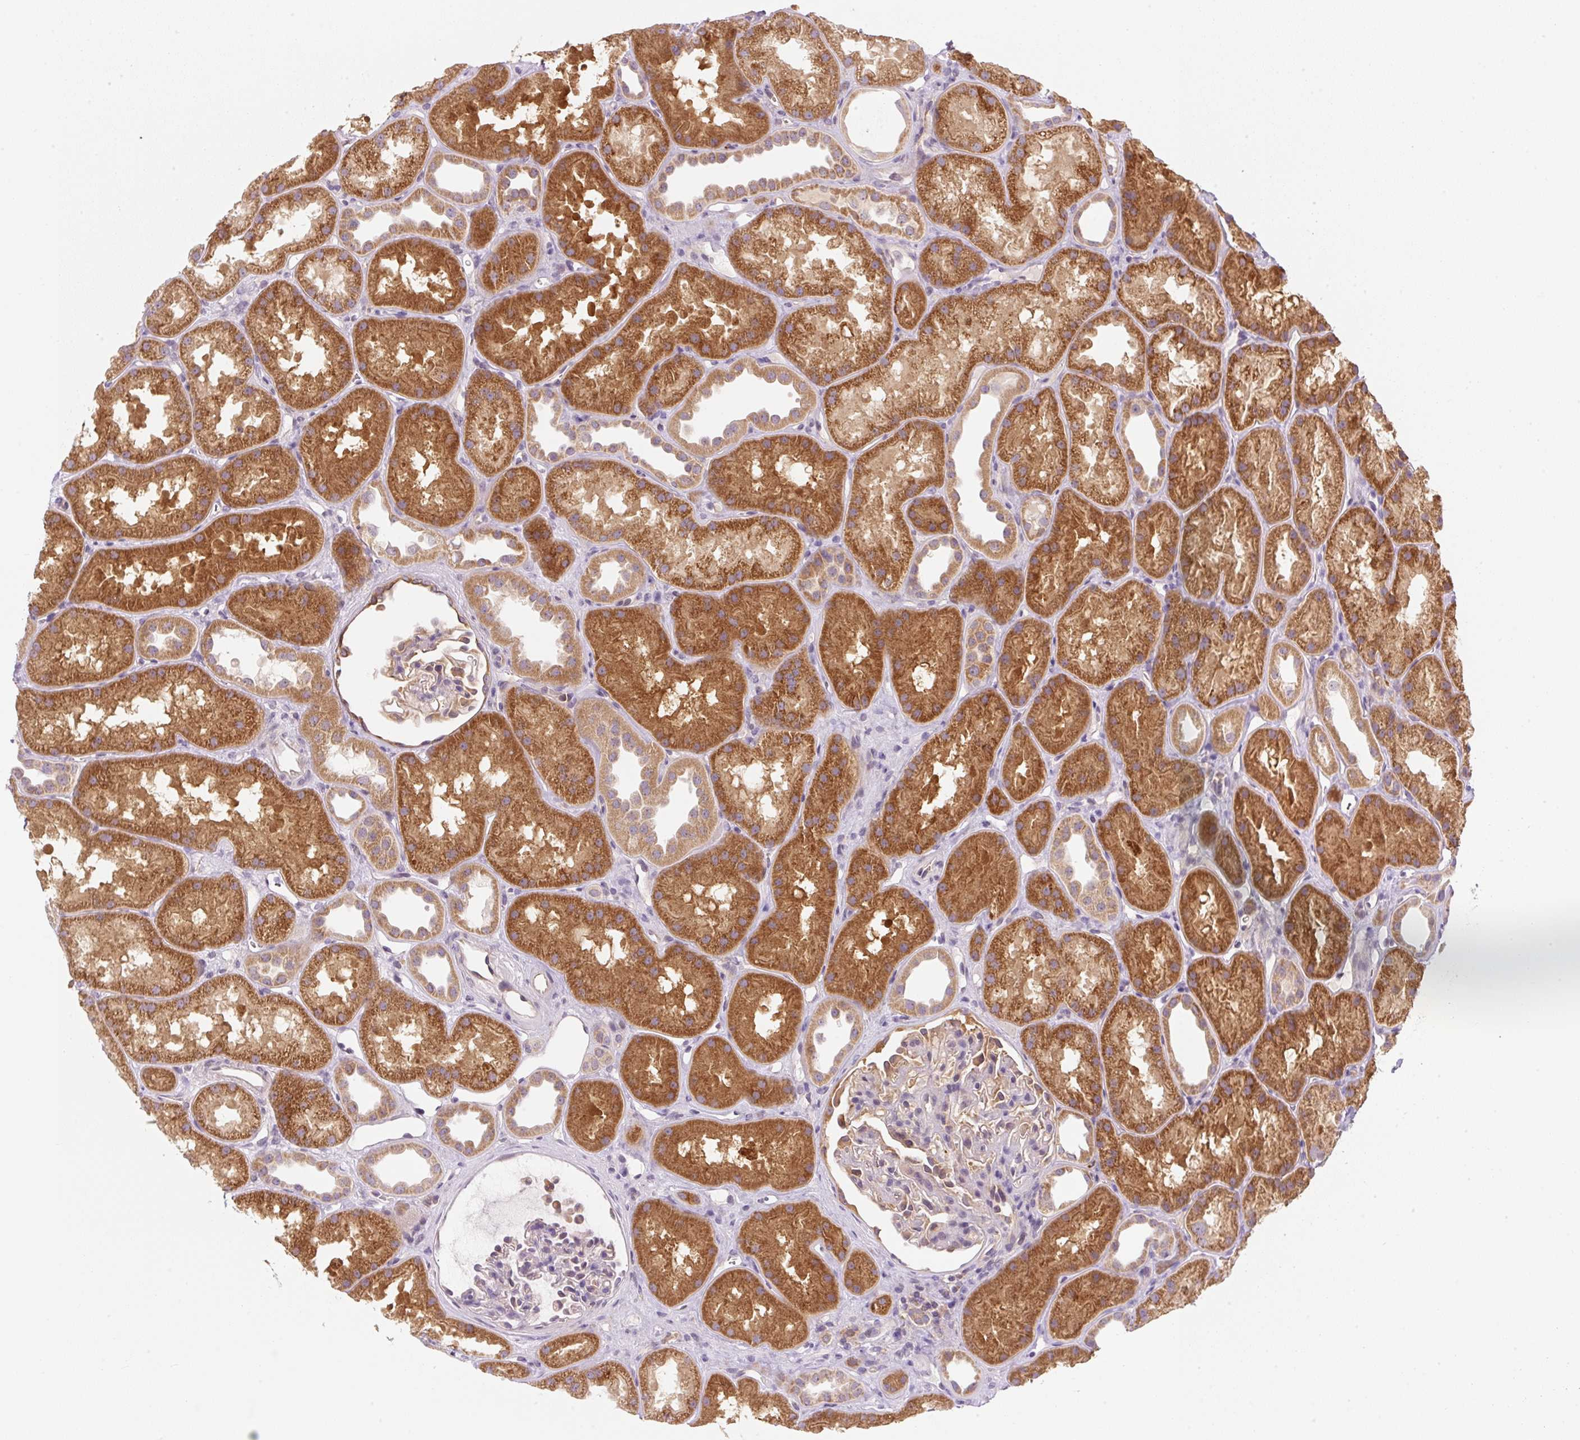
{"staining": {"intensity": "weak", "quantity": "25%-75%", "location": "cytoplasmic/membranous"}, "tissue": "kidney", "cell_type": "Cells in glomeruli", "image_type": "normal", "snomed": [{"axis": "morphology", "description": "Normal tissue, NOS"}, {"axis": "topography", "description": "Kidney"}], "caption": "Brown immunohistochemical staining in benign kidney displays weak cytoplasmic/membranous staining in about 25%-75% of cells in glomeruli.", "gene": "OMA1", "patient": {"sex": "male", "age": 61}}